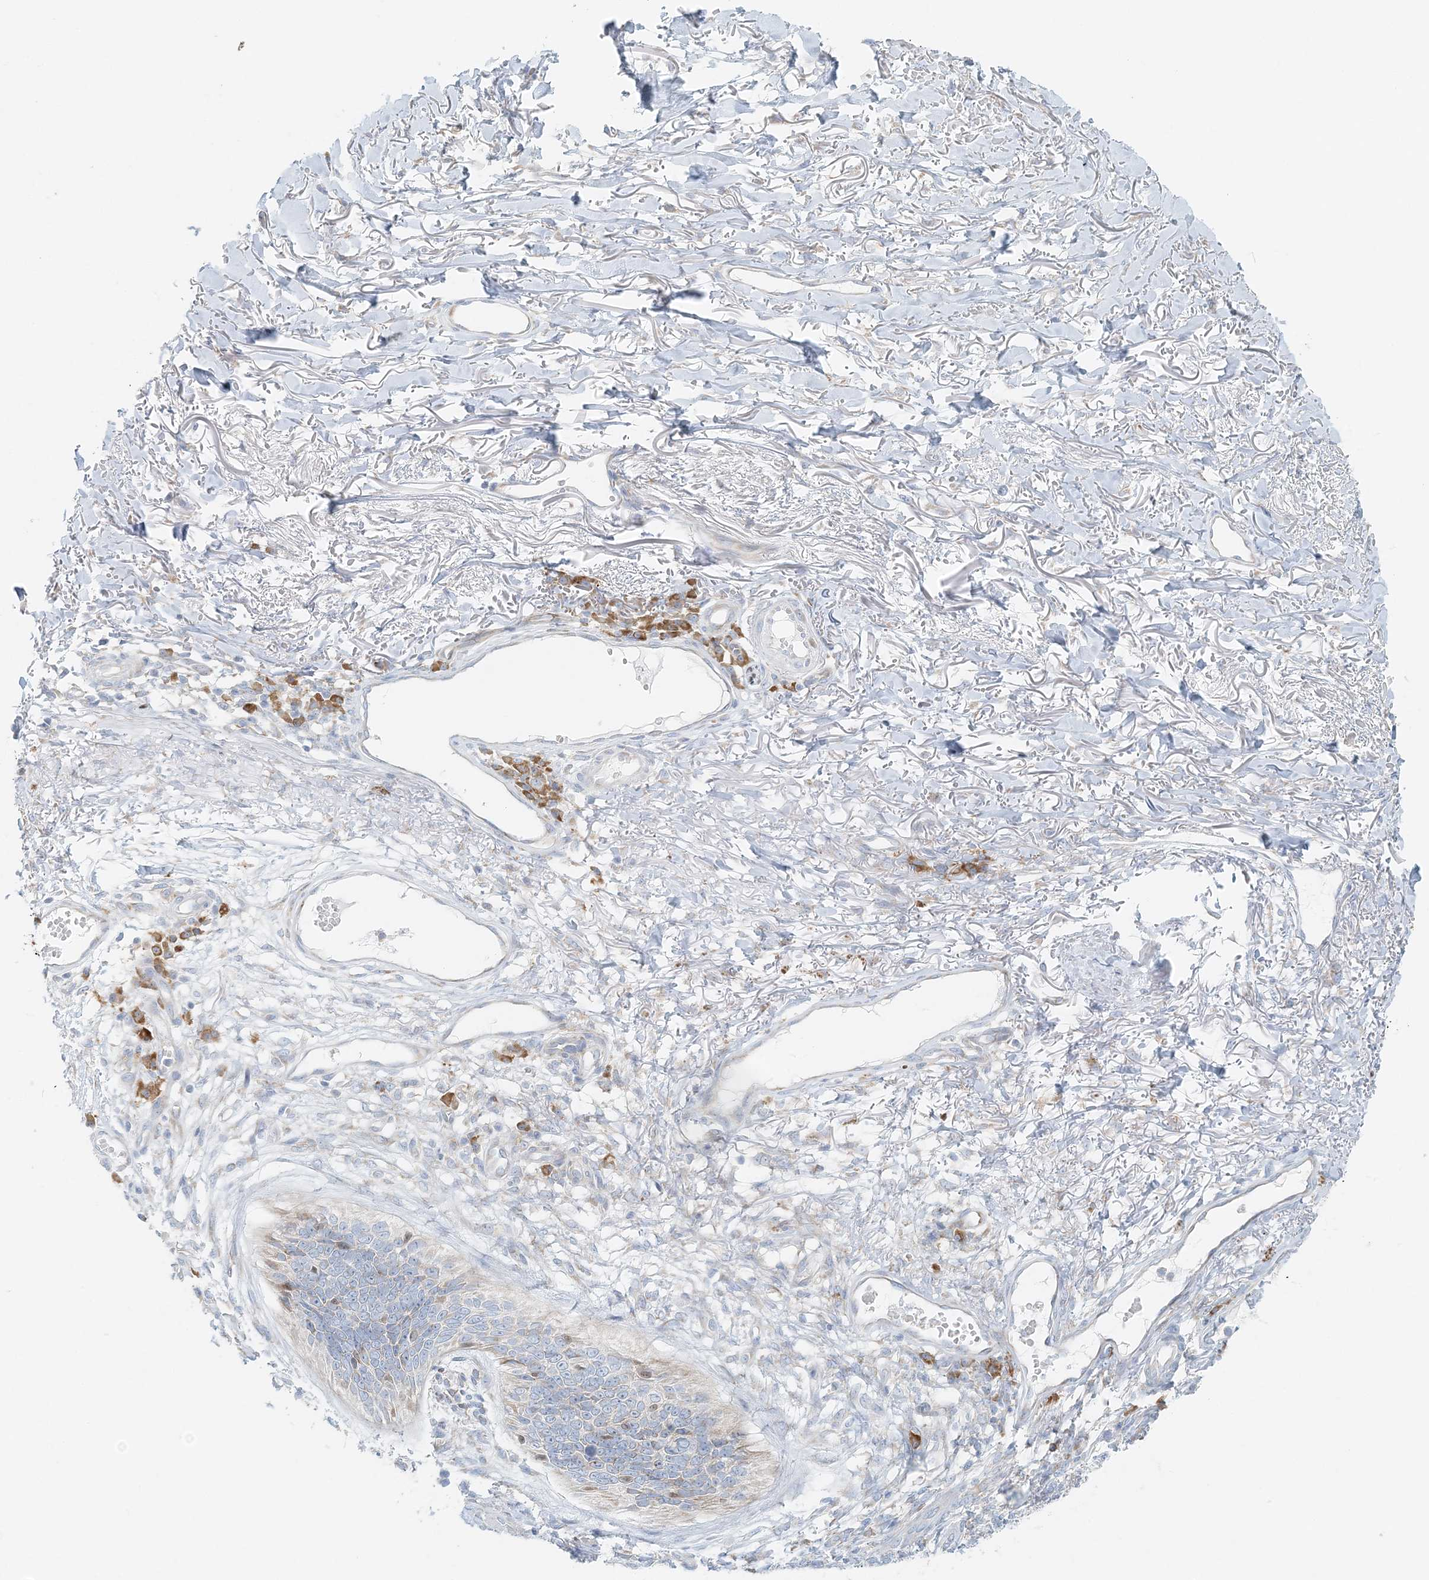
{"staining": {"intensity": "negative", "quantity": "none", "location": "none"}, "tissue": "skin cancer", "cell_type": "Tumor cells", "image_type": "cancer", "snomed": [{"axis": "morphology", "description": "Basal cell carcinoma"}, {"axis": "topography", "description": "Skin"}], "caption": "An immunohistochemistry (IHC) histopathology image of skin cancer (basal cell carcinoma) is shown. There is no staining in tumor cells of skin cancer (basal cell carcinoma).", "gene": "STK11IP", "patient": {"sex": "female", "age": 84}}